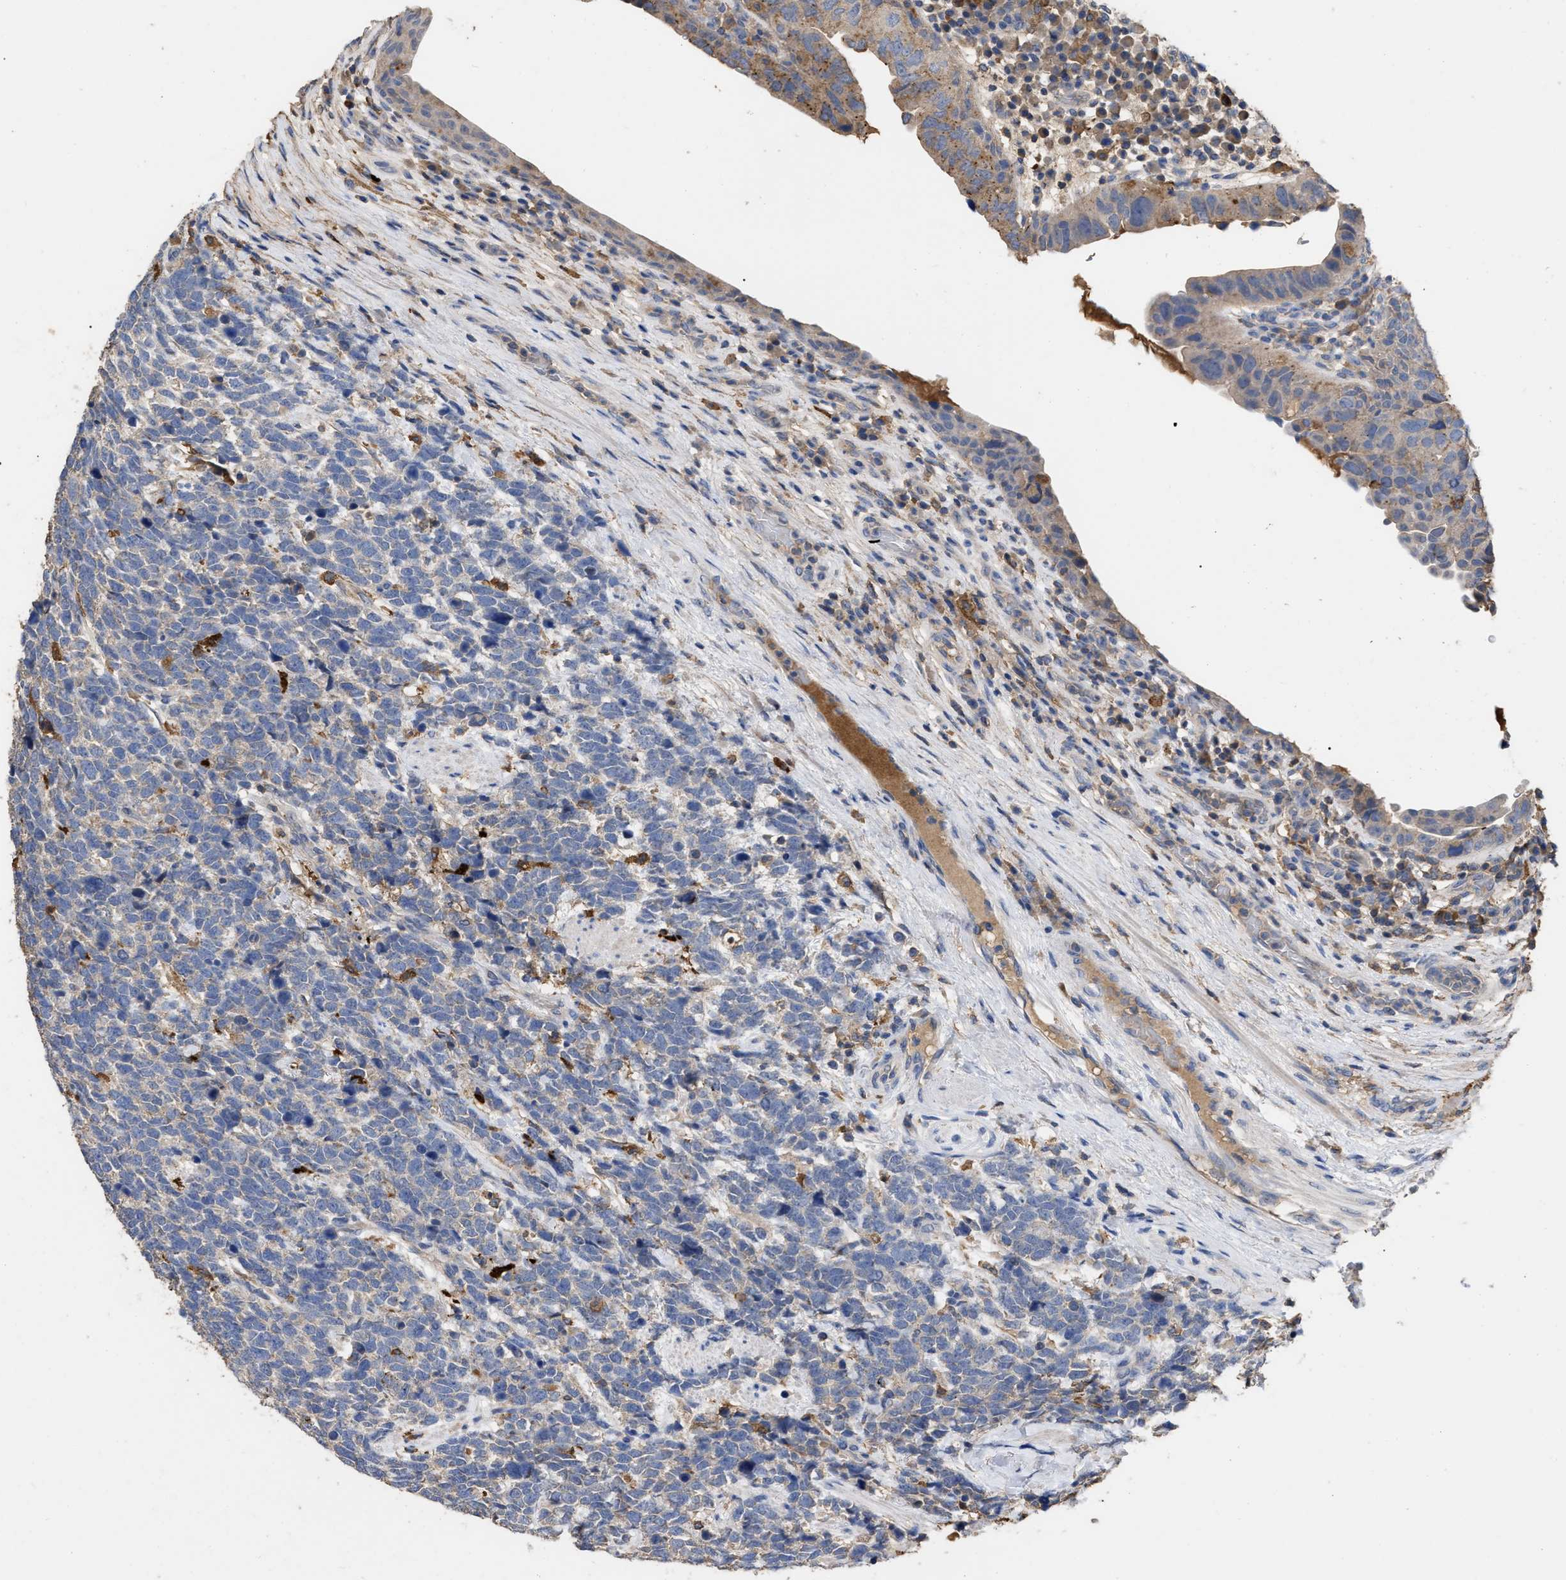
{"staining": {"intensity": "negative", "quantity": "none", "location": "none"}, "tissue": "urothelial cancer", "cell_type": "Tumor cells", "image_type": "cancer", "snomed": [{"axis": "morphology", "description": "Urothelial carcinoma, High grade"}, {"axis": "topography", "description": "Urinary bladder"}], "caption": "IHC histopathology image of neoplastic tissue: urothelial carcinoma (high-grade) stained with DAB displays no significant protein expression in tumor cells.", "gene": "GPR179", "patient": {"sex": "female", "age": 82}}